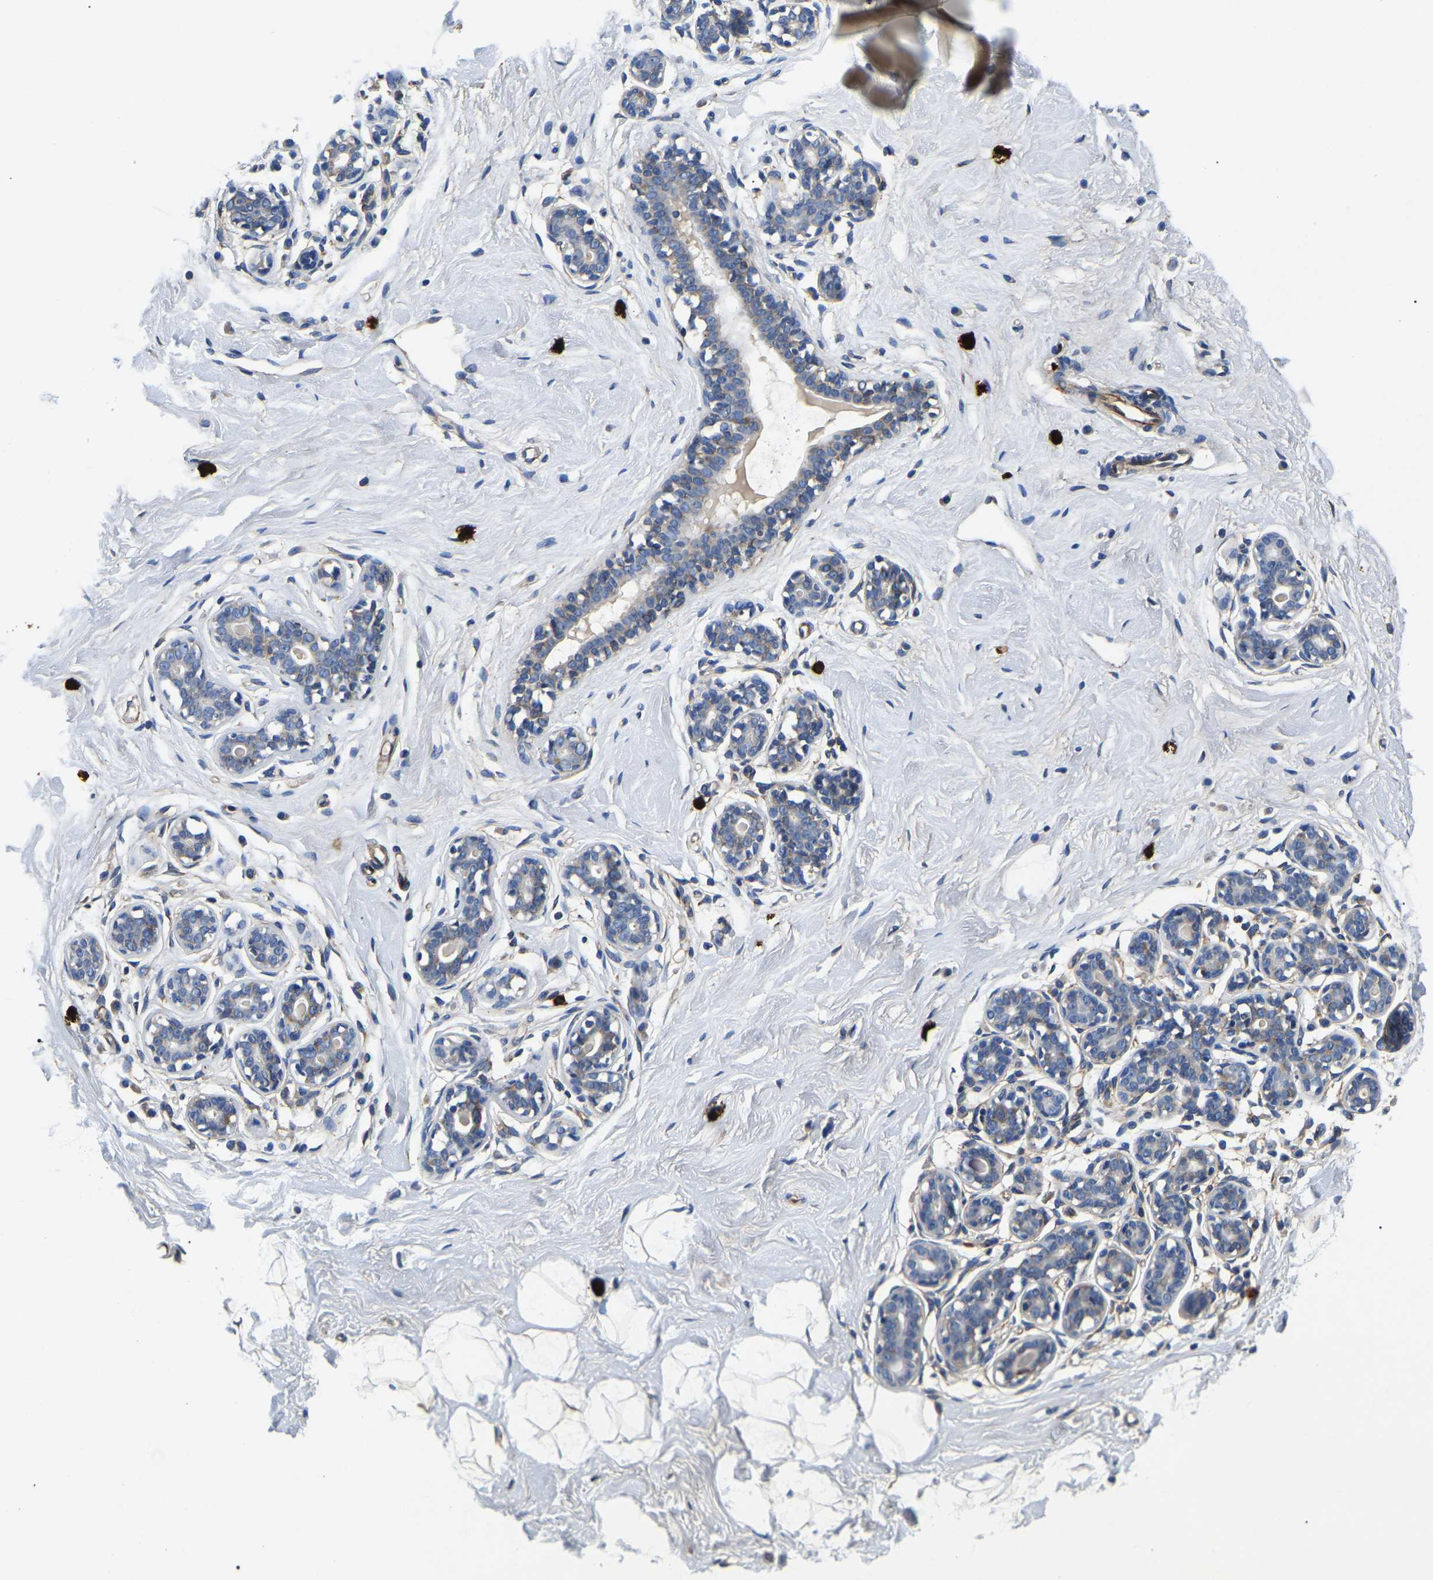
{"staining": {"intensity": "moderate", "quantity": "25%-75%", "location": "cytoplasmic/membranous"}, "tissue": "breast", "cell_type": "Adipocytes", "image_type": "normal", "snomed": [{"axis": "morphology", "description": "Normal tissue, NOS"}, {"axis": "topography", "description": "Breast"}], "caption": "The micrograph reveals a brown stain indicating the presence of a protein in the cytoplasmic/membranous of adipocytes in breast. Using DAB (brown) and hematoxylin (blue) stains, captured at high magnification using brightfield microscopy.", "gene": "DUSP8", "patient": {"sex": "female", "age": 23}}